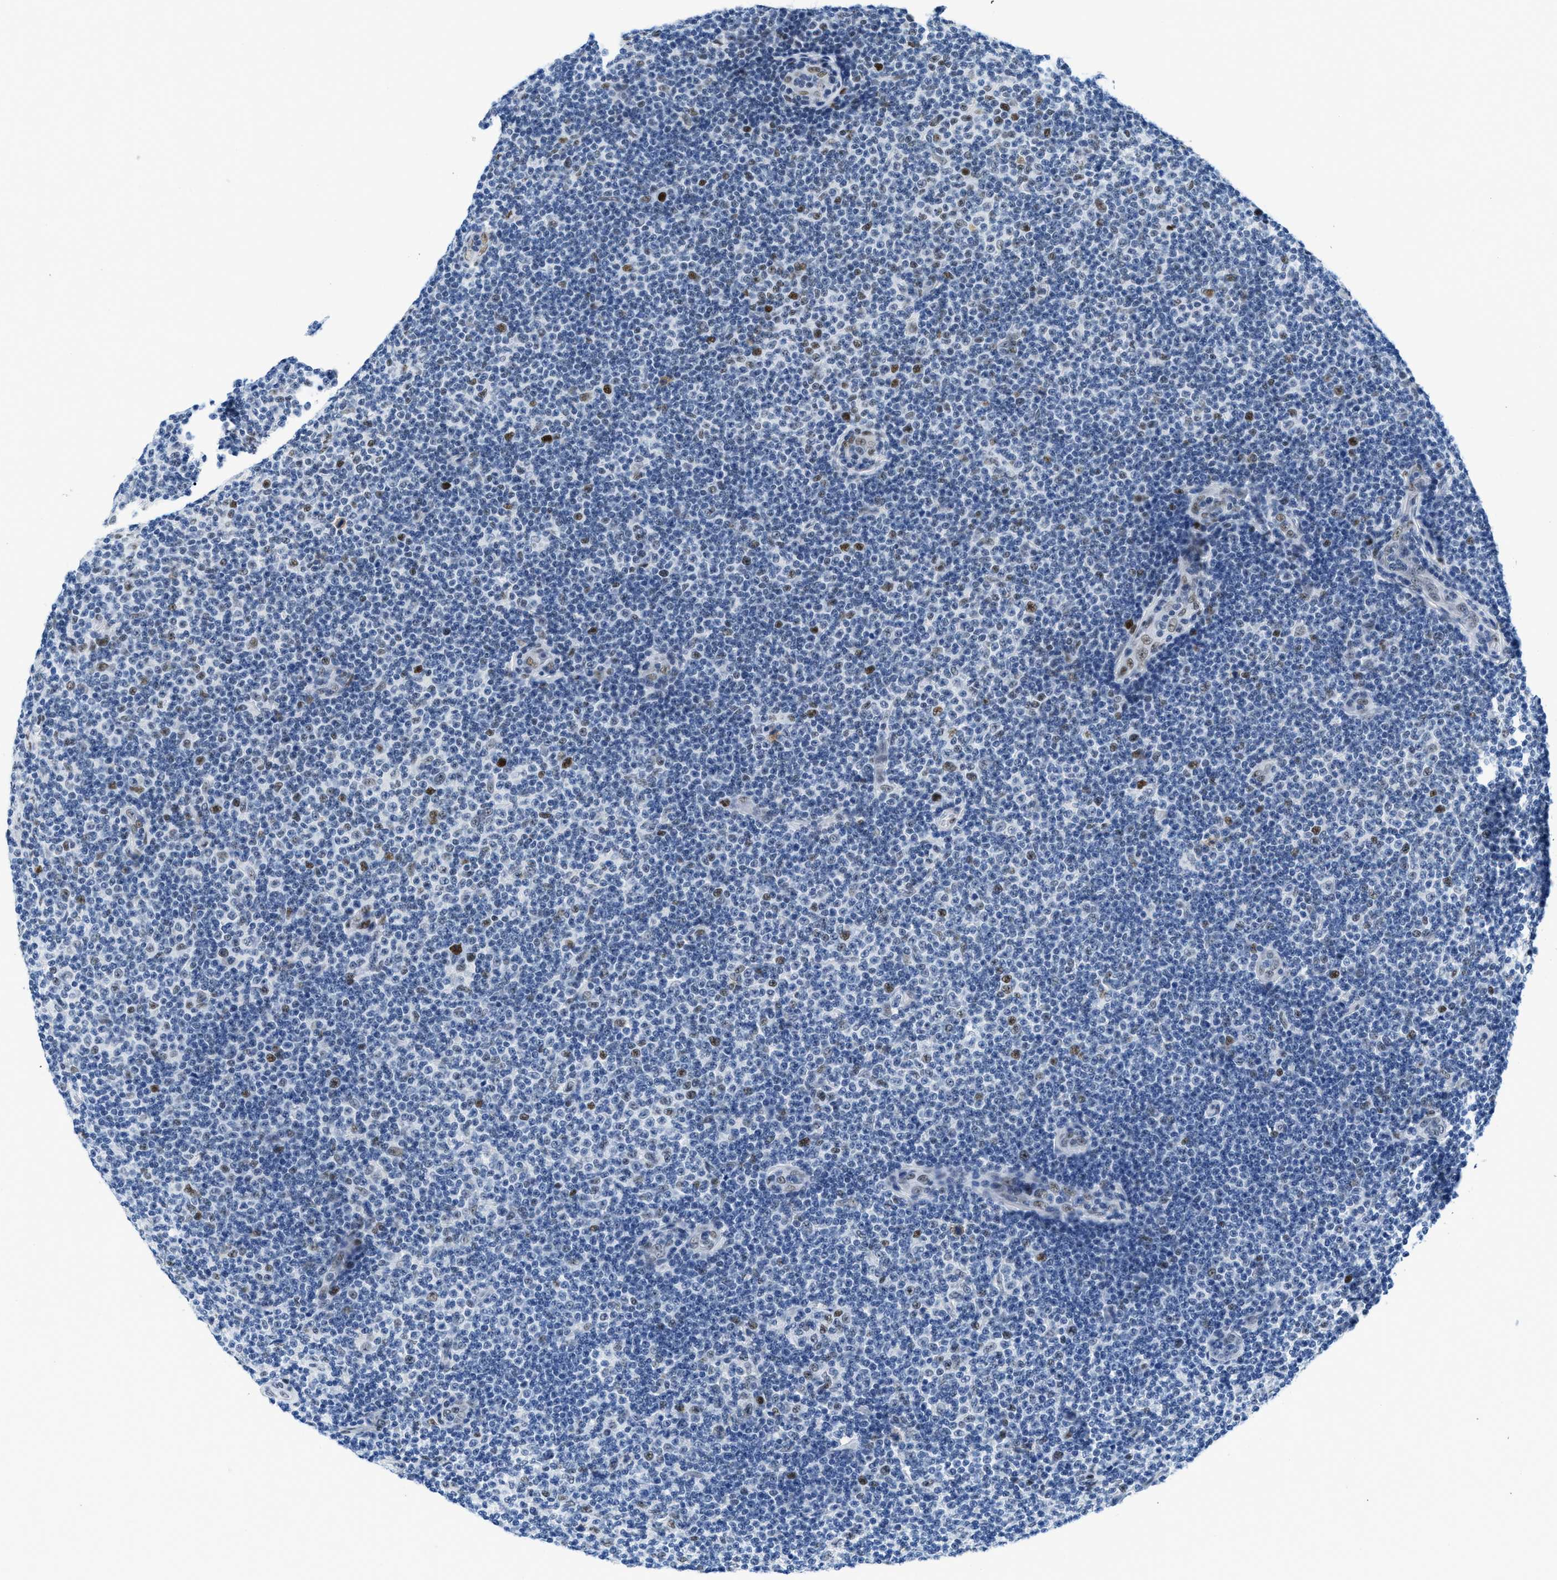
{"staining": {"intensity": "negative", "quantity": "none", "location": "none"}, "tissue": "lymphoma", "cell_type": "Tumor cells", "image_type": "cancer", "snomed": [{"axis": "morphology", "description": "Malignant lymphoma, non-Hodgkin's type, Low grade"}, {"axis": "topography", "description": "Lymph node"}], "caption": "The photomicrograph displays no significant staining in tumor cells of malignant lymphoma, non-Hodgkin's type (low-grade).", "gene": "SMARCAD1", "patient": {"sex": "male", "age": 83}}